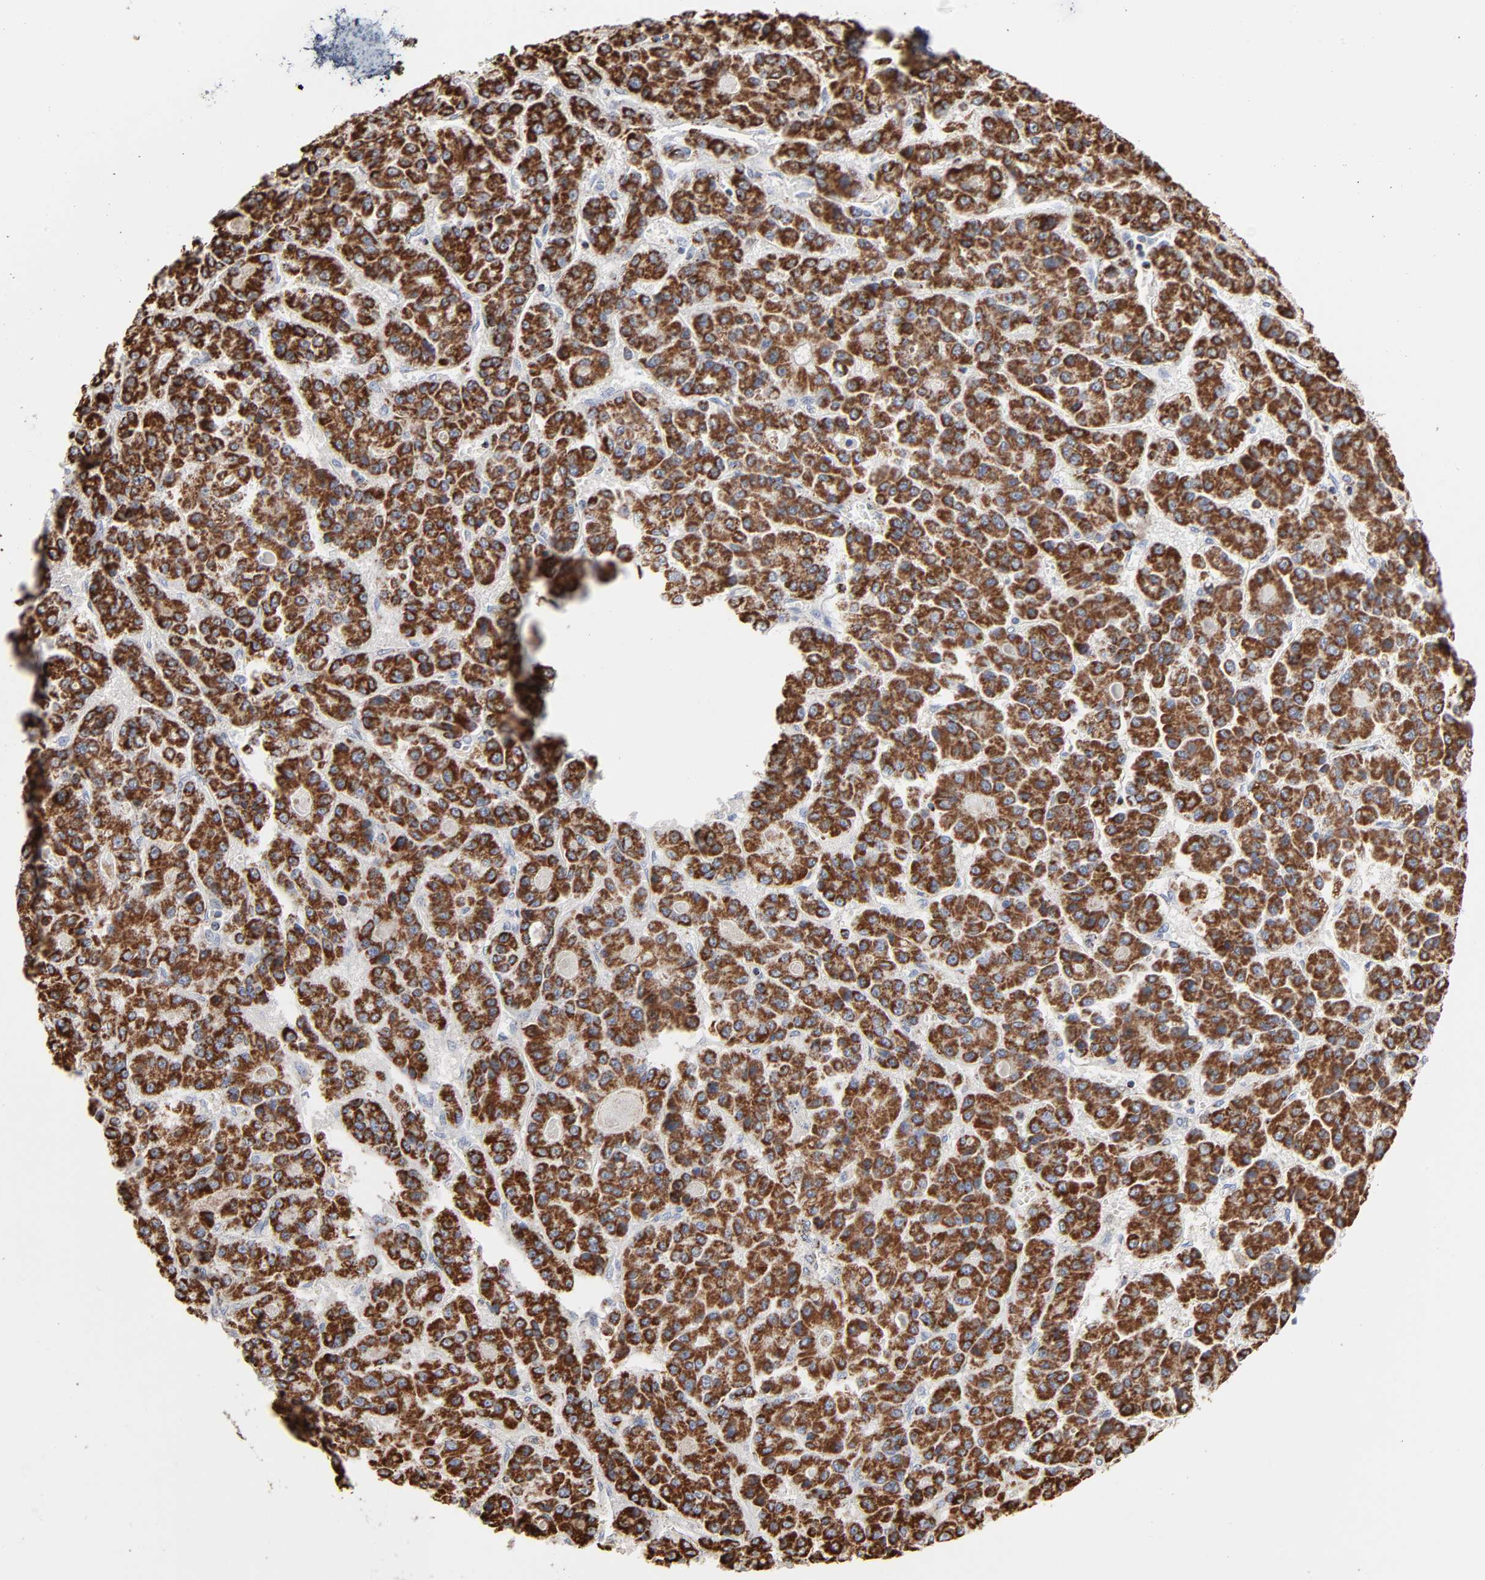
{"staining": {"intensity": "strong", "quantity": ">75%", "location": "cytoplasmic/membranous"}, "tissue": "liver cancer", "cell_type": "Tumor cells", "image_type": "cancer", "snomed": [{"axis": "morphology", "description": "Carcinoma, Hepatocellular, NOS"}, {"axis": "topography", "description": "Liver"}], "caption": "IHC histopathology image of liver cancer (hepatocellular carcinoma) stained for a protein (brown), which reveals high levels of strong cytoplasmic/membranous positivity in approximately >75% of tumor cells.", "gene": "UQCRC1", "patient": {"sex": "male", "age": 70}}